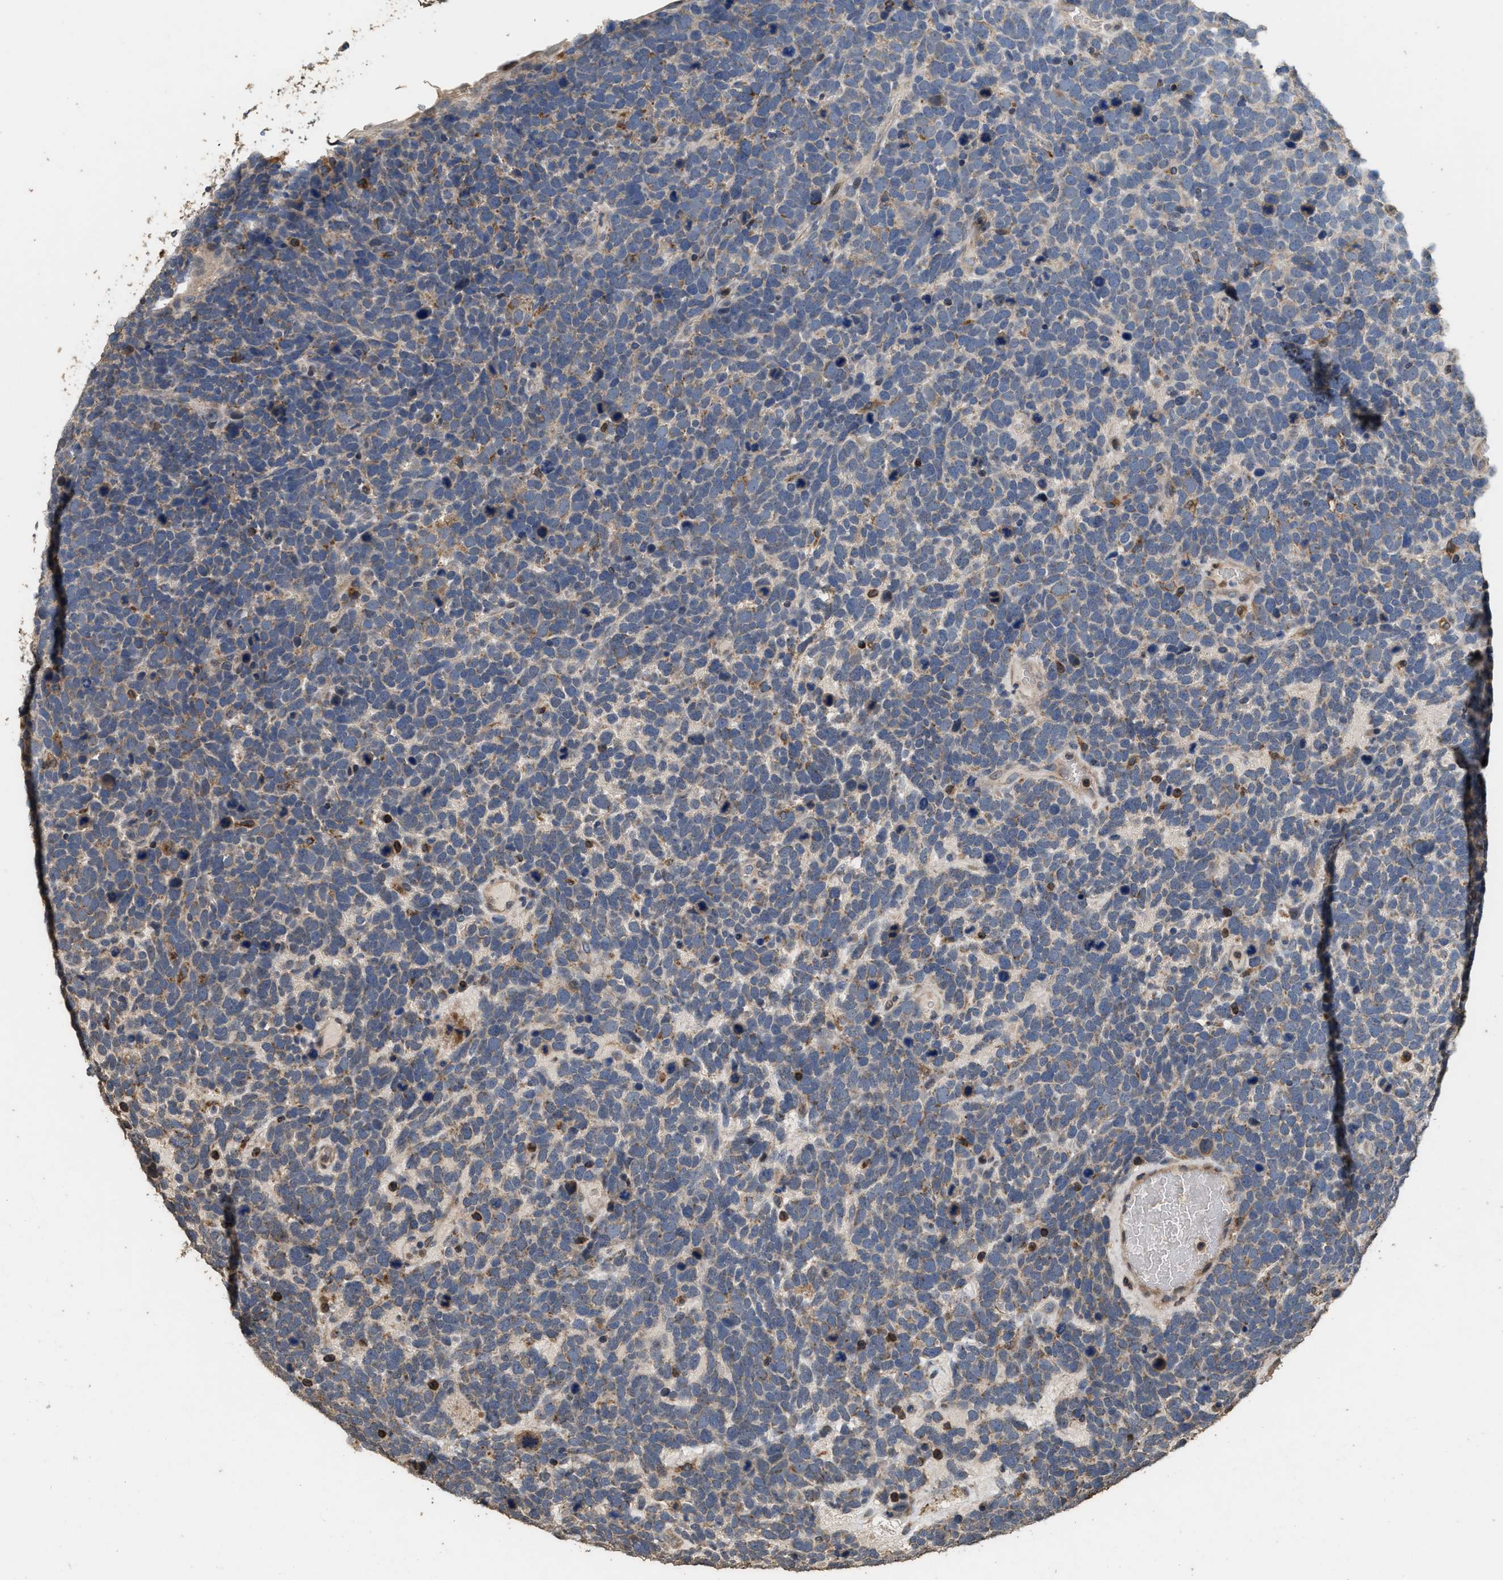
{"staining": {"intensity": "weak", "quantity": "<25%", "location": "cytoplasmic/membranous"}, "tissue": "urothelial cancer", "cell_type": "Tumor cells", "image_type": "cancer", "snomed": [{"axis": "morphology", "description": "Urothelial carcinoma, High grade"}, {"axis": "topography", "description": "Urinary bladder"}], "caption": "Image shows no significant protein positivity in tumor cells of urothelial carcinoma (high-grade).", "gene": "TDRKH", "patient": {"sex": "female", "age": 82}}